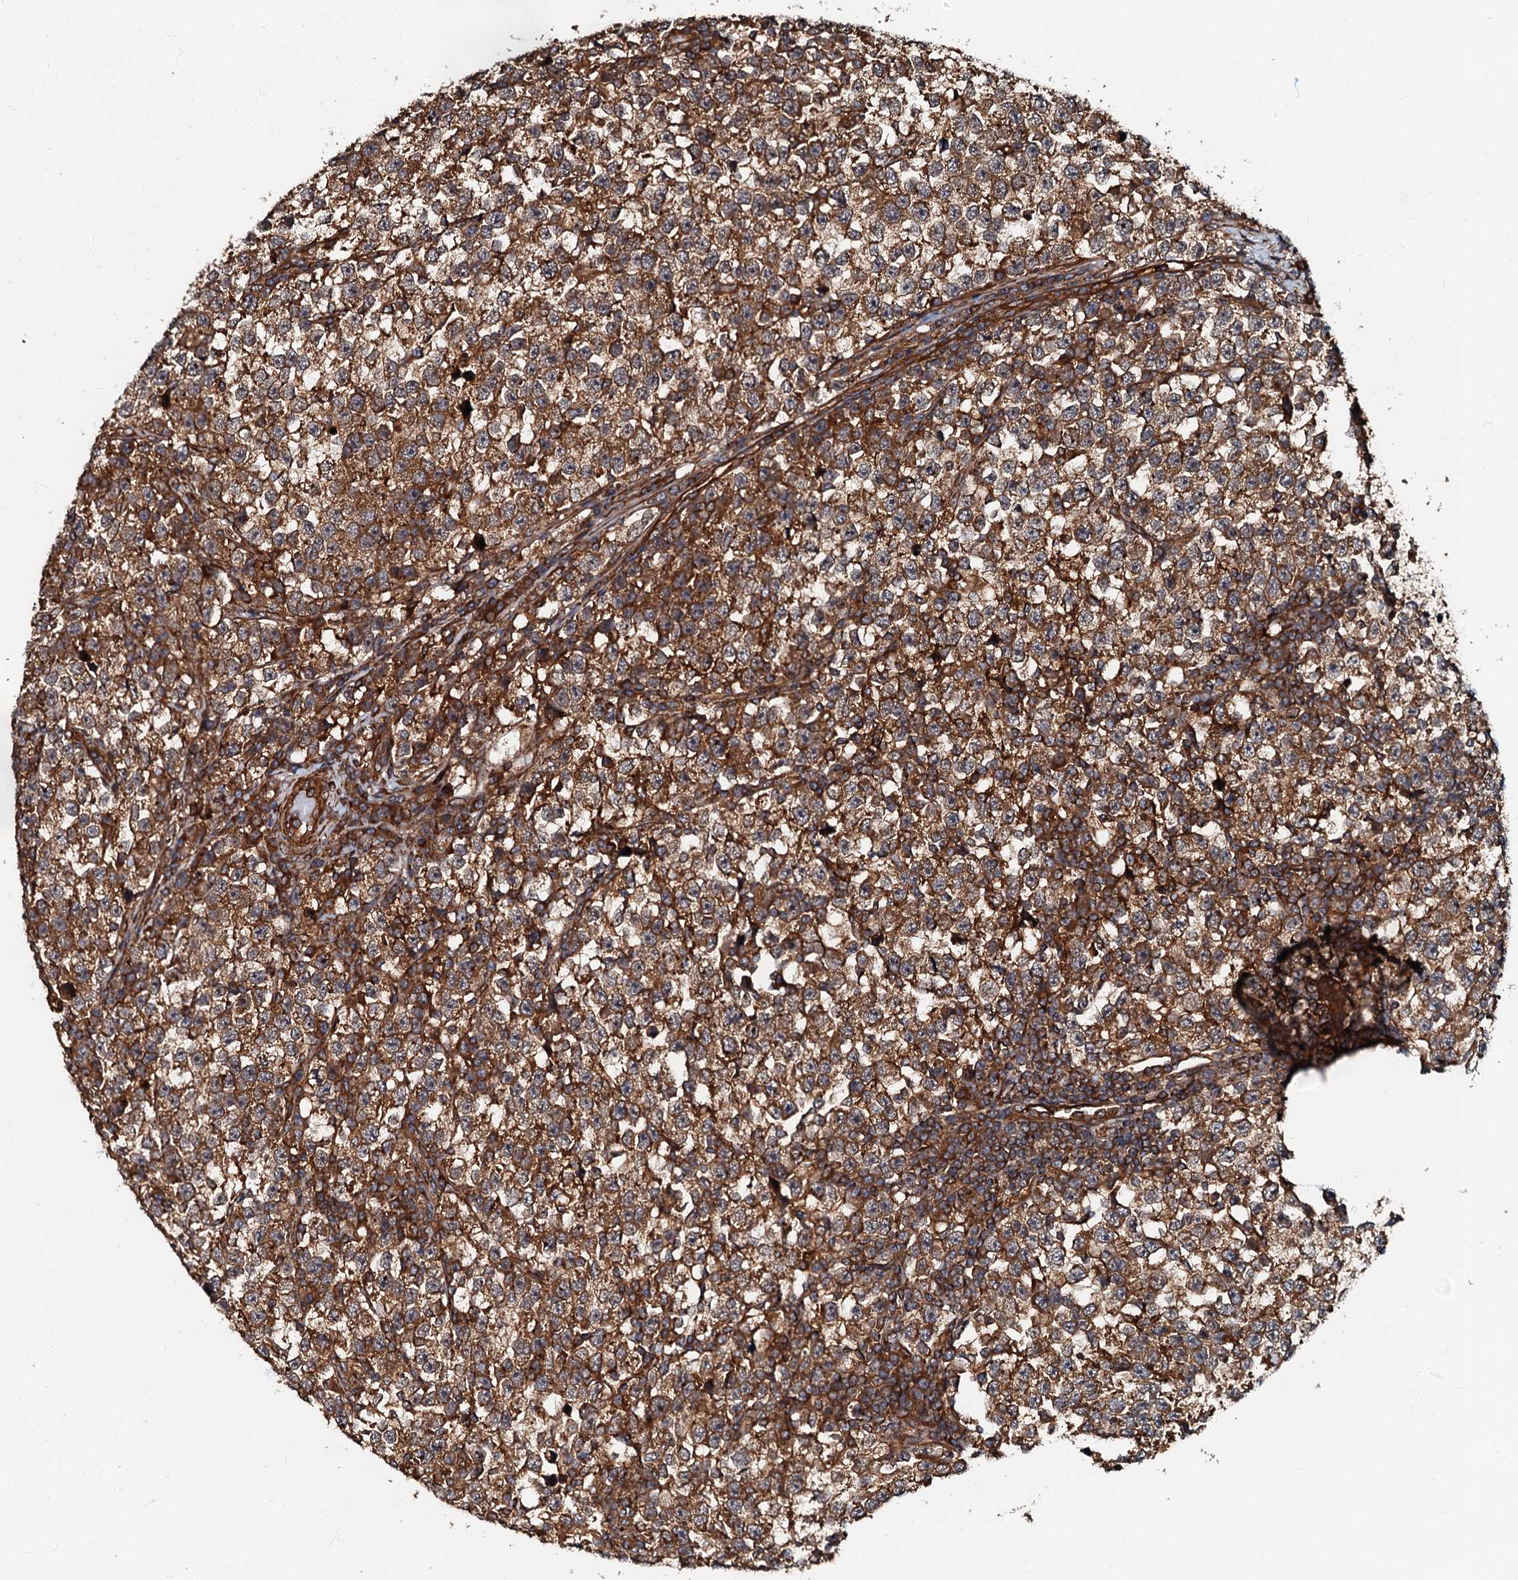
{"staining": {"intensity": "moderate", "quantity": ">75%", "location": "cytoplasmic/membranous"}, "tissue": "testis cancer", "cell_type": "Tumor cells", "image_type": "cancer", "snomed": [{"axis": "morphology", "description": "Normal tissue, NOS"}, {"axis": "morphology", "description": "Seminoma, NOS"}, {"axis": "topography", "description": "Testis"}], "caption": "Immunohistochemistry of human testis cancer shows medium levels of moderate cytoplasmic/membranous positivity in about >75% of tumor cells. Ihc stains the protein in brown and the nuclei are stained blue.", "gene": "BLOC1S6", "patient": {"sex": "male", "age": 43}}